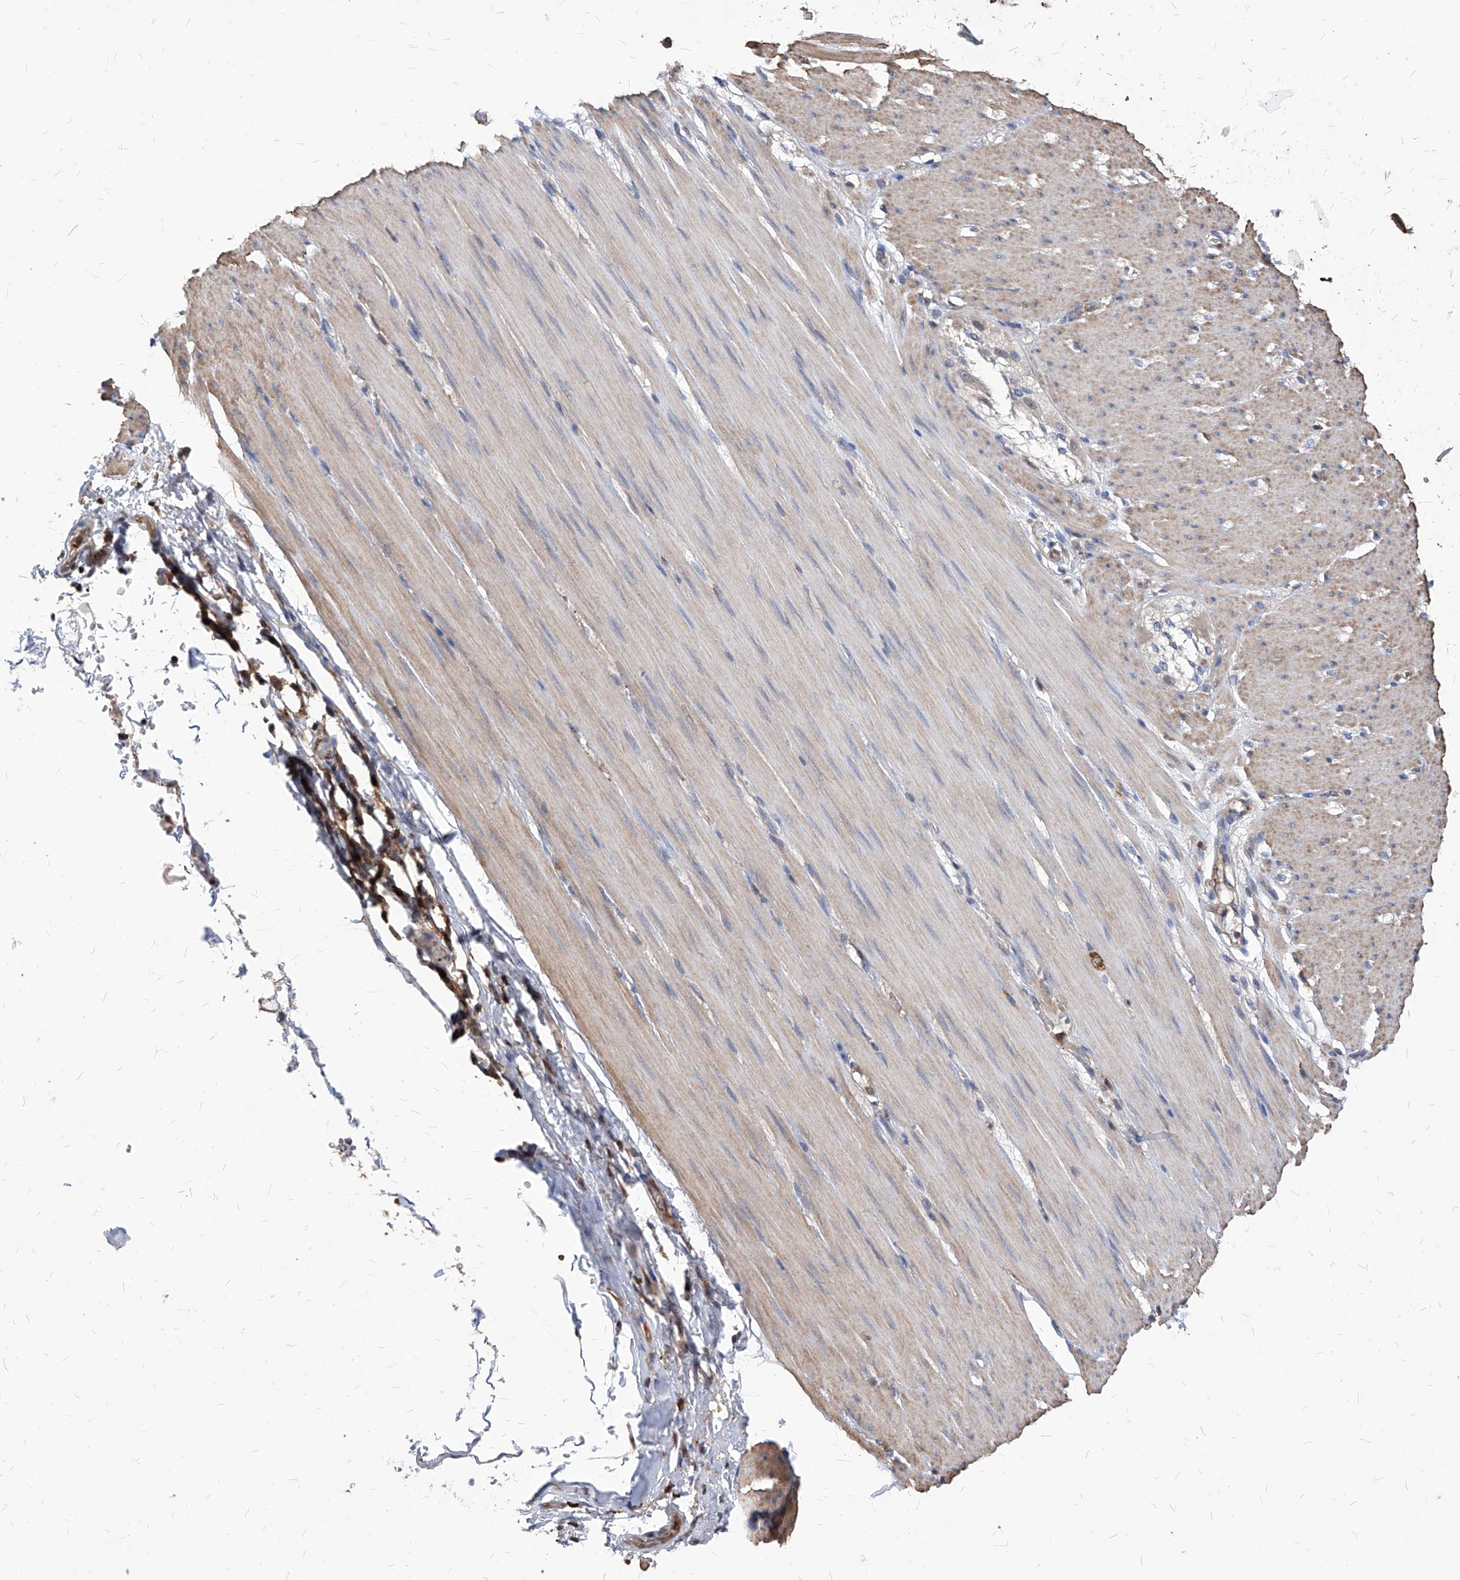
{"staining": {"intensity": "negative", "quantity": "none", "location": "none"}, "tissue": "smooth muscle", "cell_type": "Smooth muscle cells", "image_type": "normal", "snomed": [{"axis": "morphology", "description": "Normal tissue, NOS"}, {"axis": "morphology", "description": "Adenocarcinoma, NOS"}, {"axis": "topography", "description": "Colon"}, {"axis": "topography", "description": "Peripheral nerve tissue"}], "caption": "Protein analysis of benign smooth muscle displays no significant positivity in smooth muscle cells.", "gene": "ABRACL", "patient": {"sex": "male", "age": 14}}